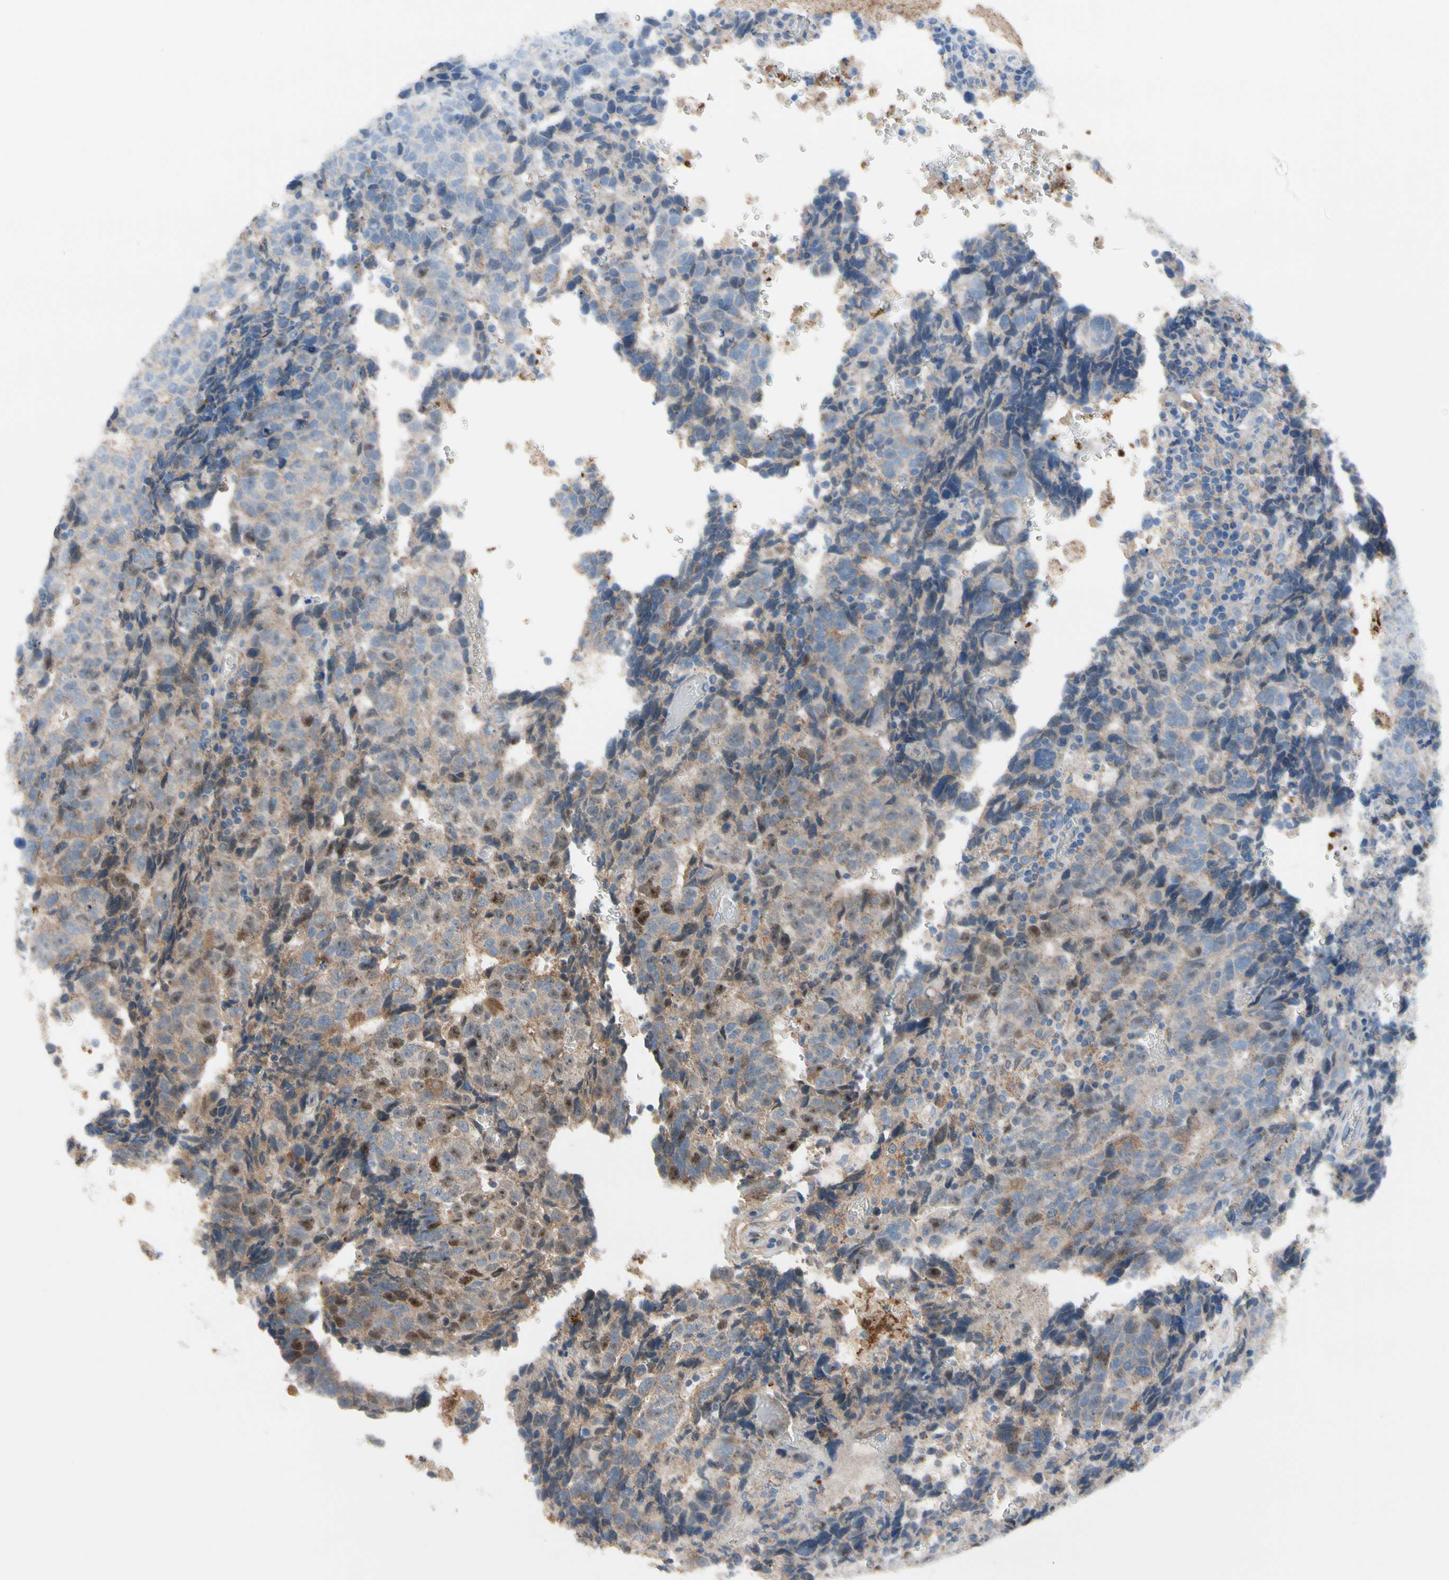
{"staining": {"intensity": "moderate", "quantity": "<25%", "location": "cytoplasmic/membranous"}, "tissue": "testis cancer", "cell_type": "Tumor cells", "image_type": "cancer", "snomed": [{"axis": "morphology", "description": "Necrosis, NOS"}, {"axis": "morphology", "description": "Carcinoma, Embryonal, NOS"}, {"axis": "topography", "description": "Testis"}], "caption": "The micrograph reveals staining of testis cancer, revealing moderate cytoplasmic/membranous protein positivity (brown color) within tumor cells.", "gene": "HJURP", "patient": {"sex": "male", "age": 19}}